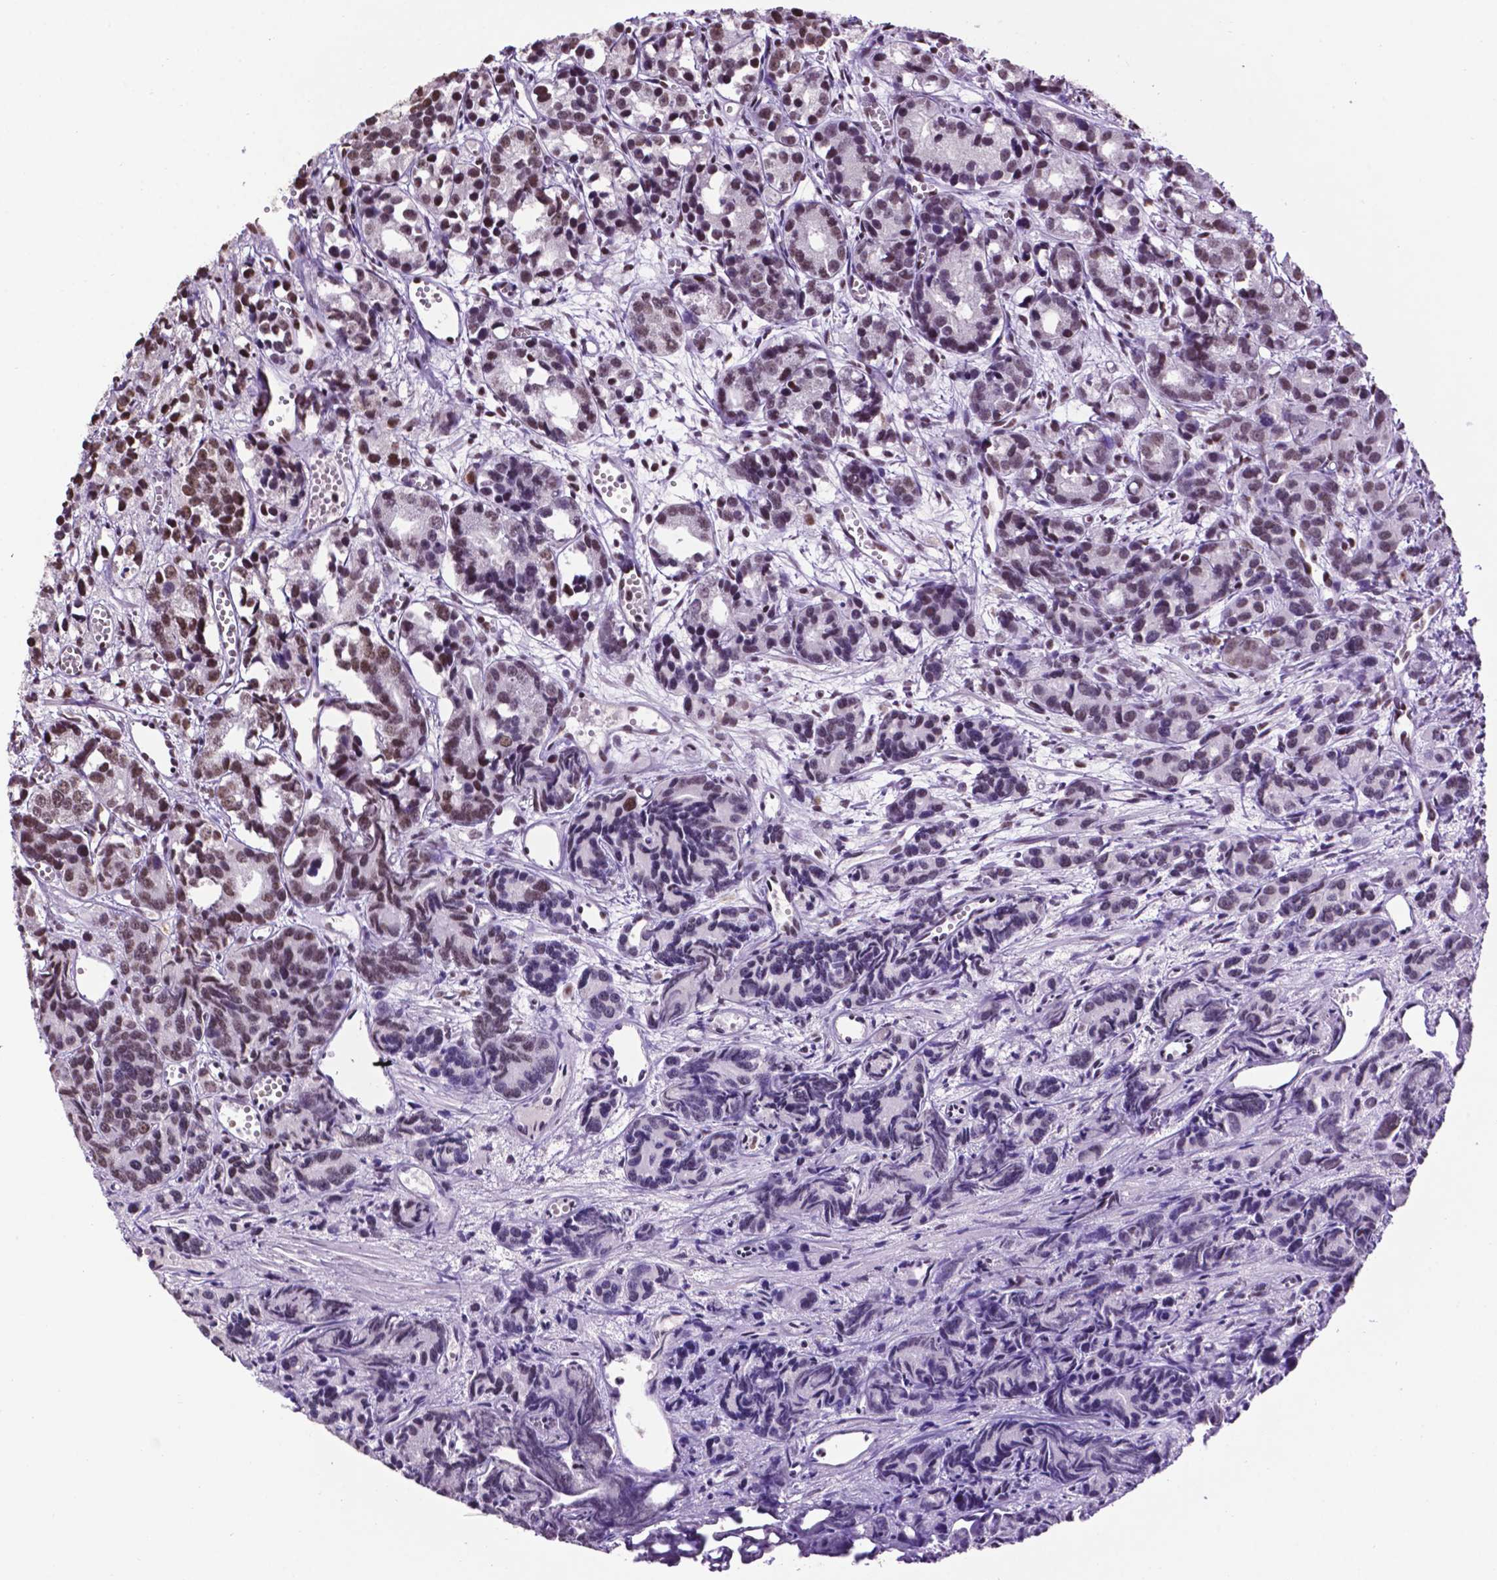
{"staining": {"intensity": "weak", "quantity": "25%-75%", "location": "nuclear"}, "tissue": "prostate cancer", "cell_type": "Tumor cells", "image_type": "cancer", "snomed": [{"axis": "morphology", "description": "Adenocarcinoma, High grade"}, {"axis": "topography", "description": "Prostate"}], "caption": "Prostate cancer stained for a protein displays weak nuclear positivity in tumor cells. Using DAB (3,3'-diaminobenzidine) (brown) and hematoxylin (blue) stains, captured at high magnification using brightfield microscopy.", "gene": "CCAR2", "patient": {"sex": "male", "age": 77}}